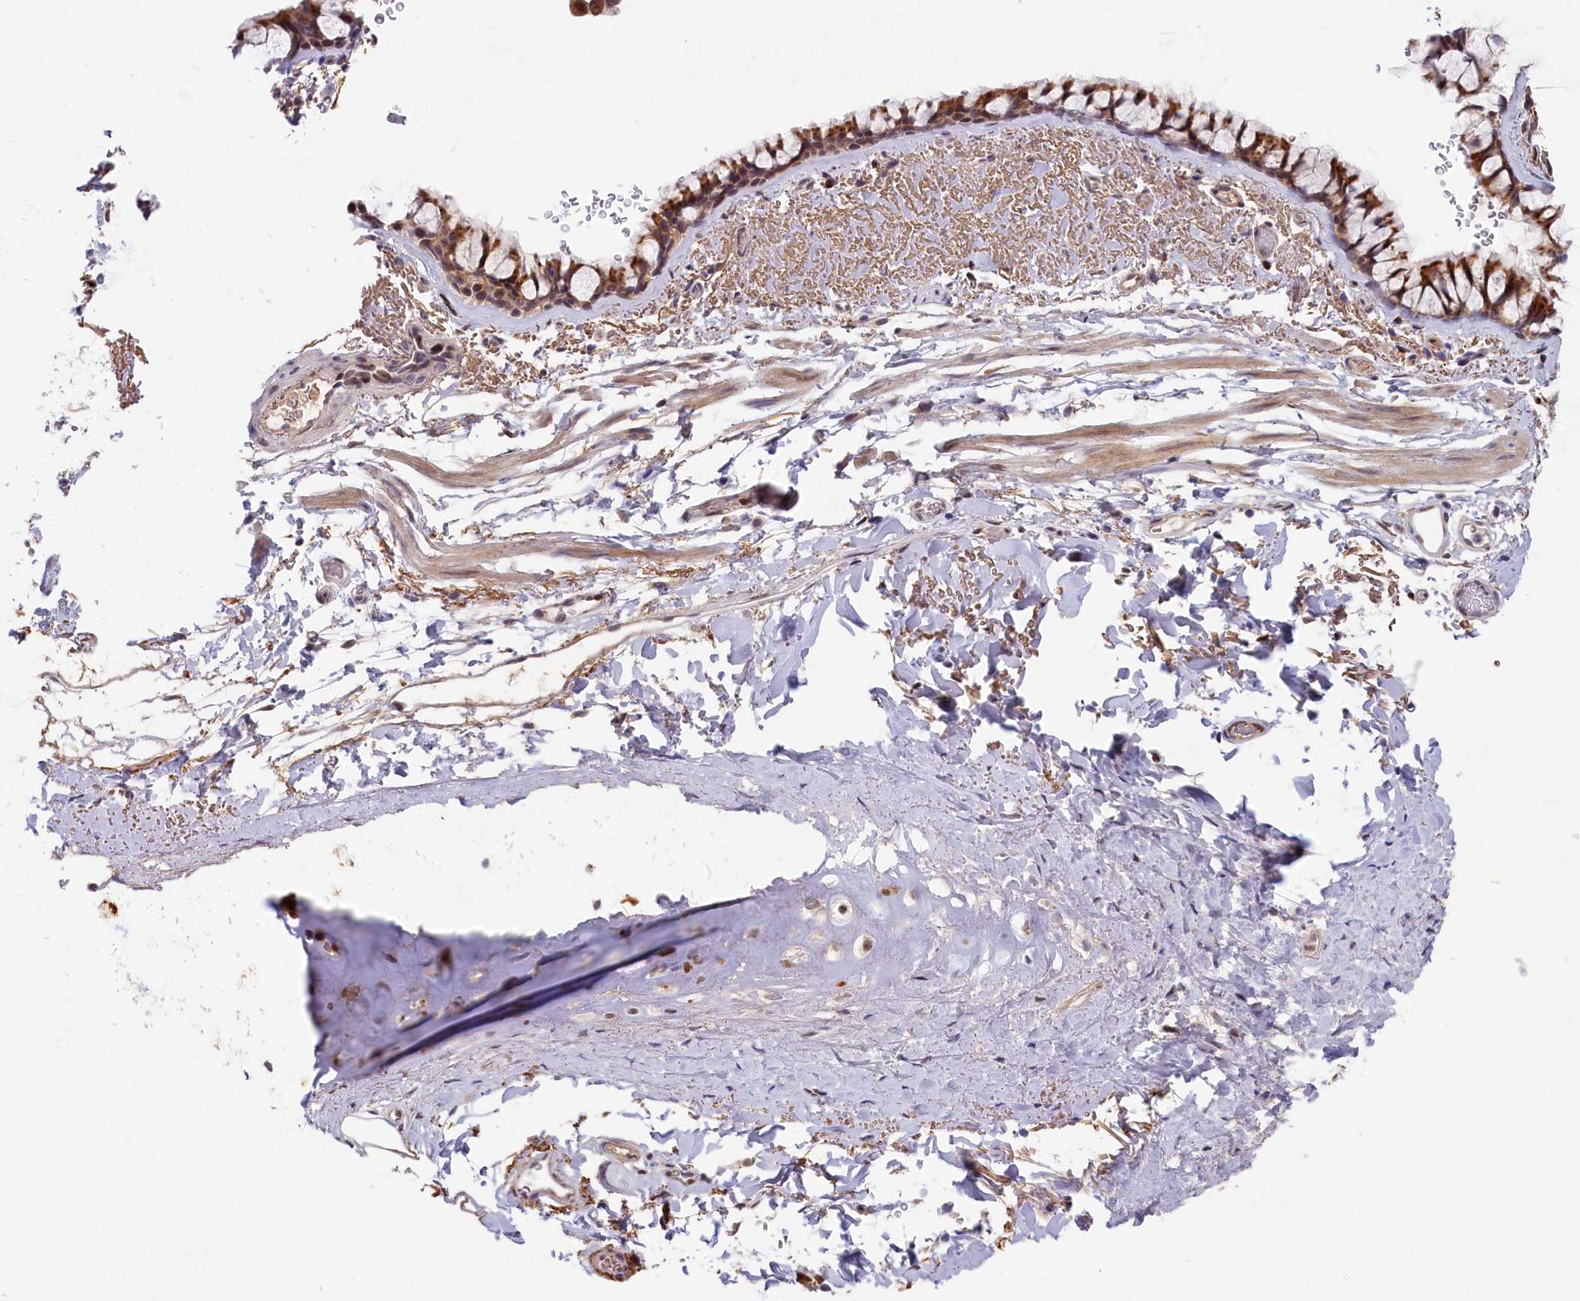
{"staining": {"intensity": "moderate", "quantity": ">75%", "location": "cytoplasmic/membranous,nuclear"}, "tissue": "bronchus", "cell_type": "Respiratory epithelial cells", "image_type": "normal", "snomed": [{"axis": "morphology", "description": "Normal tissue, NOS"}, {"axis": "topography", "description": "Bronchus"}], "caption": "Immunohistochemistry micrograph of normal human bronchus stained for a protein (brown), which reveals medium levels of moderate cytoplasmic/membranous,nuclear positivity in approximately >75% of respiratory epithelial cells.", "gene": "CHST12", "patient": {"sex": "male", "age": 65}}